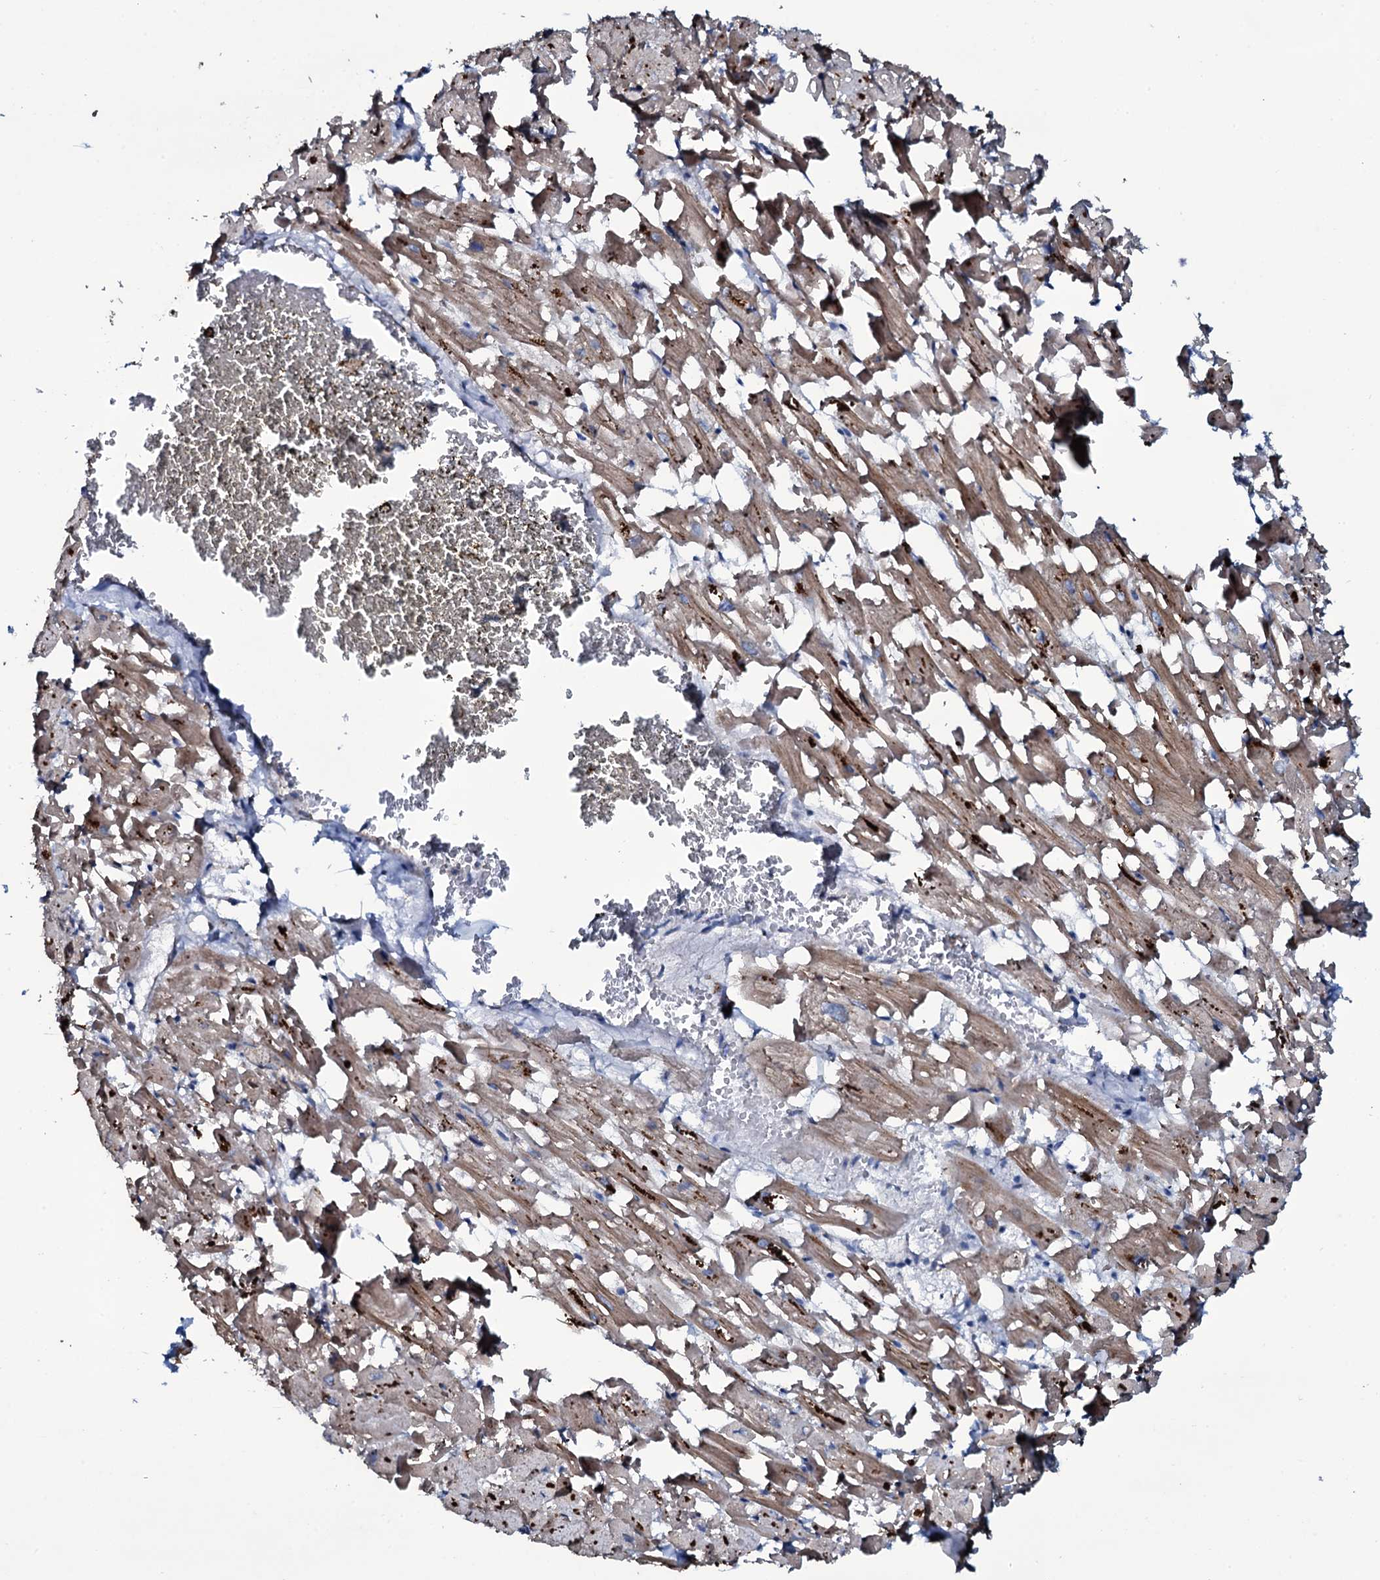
{"staining": {"intensity": "weak", "quantity": ">75%", "location": "cytoplasmic/membranous"}, "tissue": "heart muscle", "cell_type": "Cardiomyocytes", "image_type": "normal", "snomed": [{"axis": "morphology", "description": "Normal tissue, NOS"}, {"axis": "topography", "description": "Heart"}], "caption": "Heart muscle stained with DAB immunohistochemistry shows low levels of weak cytoplasmic/membranous positivity in about >75% of cardiomyocytes.", "gene": "WIPF3", "patient": {"sex": "female", "age": 64}}